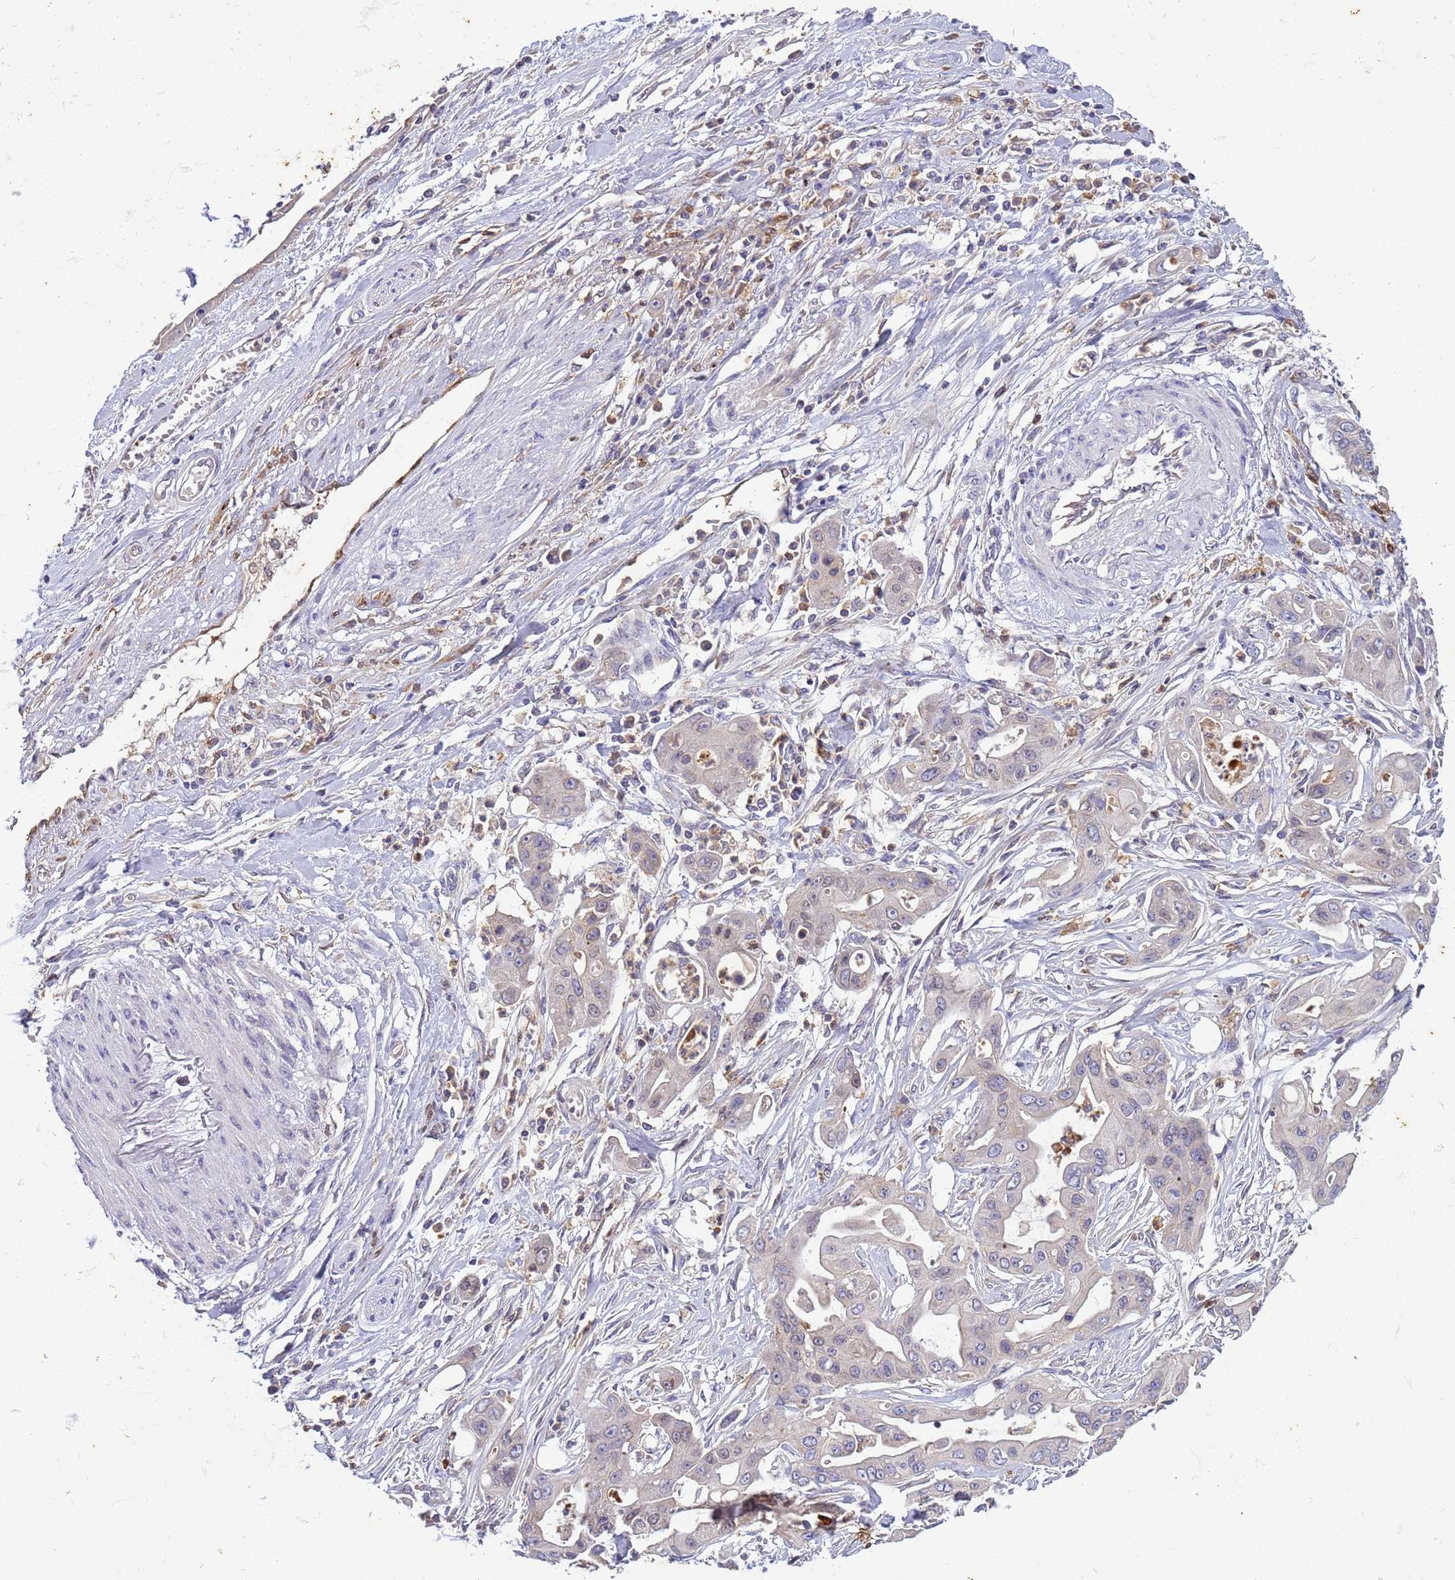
{"staining": {"intensity": "negative", "quantity": "none", "location": "none"}, "tissue": "ovarian cancer", "cell_type": "Tumor cells", "image_type": "cancer", "snomed": [{"axis": "morphology", "description": "Cystadenocarcinoma, mucinous, NOS"}, {"axis": "topography", "description": "Ovary"}], "caption": "Image shows no protein staining in tumor cells of ovarian cancer (mucinous cystadenocarcinoma) tissue. The staining is performed using DAB (3,3'-diaminobenzidine) brown chromogen with nuclei counter-stained in using hematoxylin.", "gene": "PLCXD3", "patient": {"sex": "female", "age": 70}}